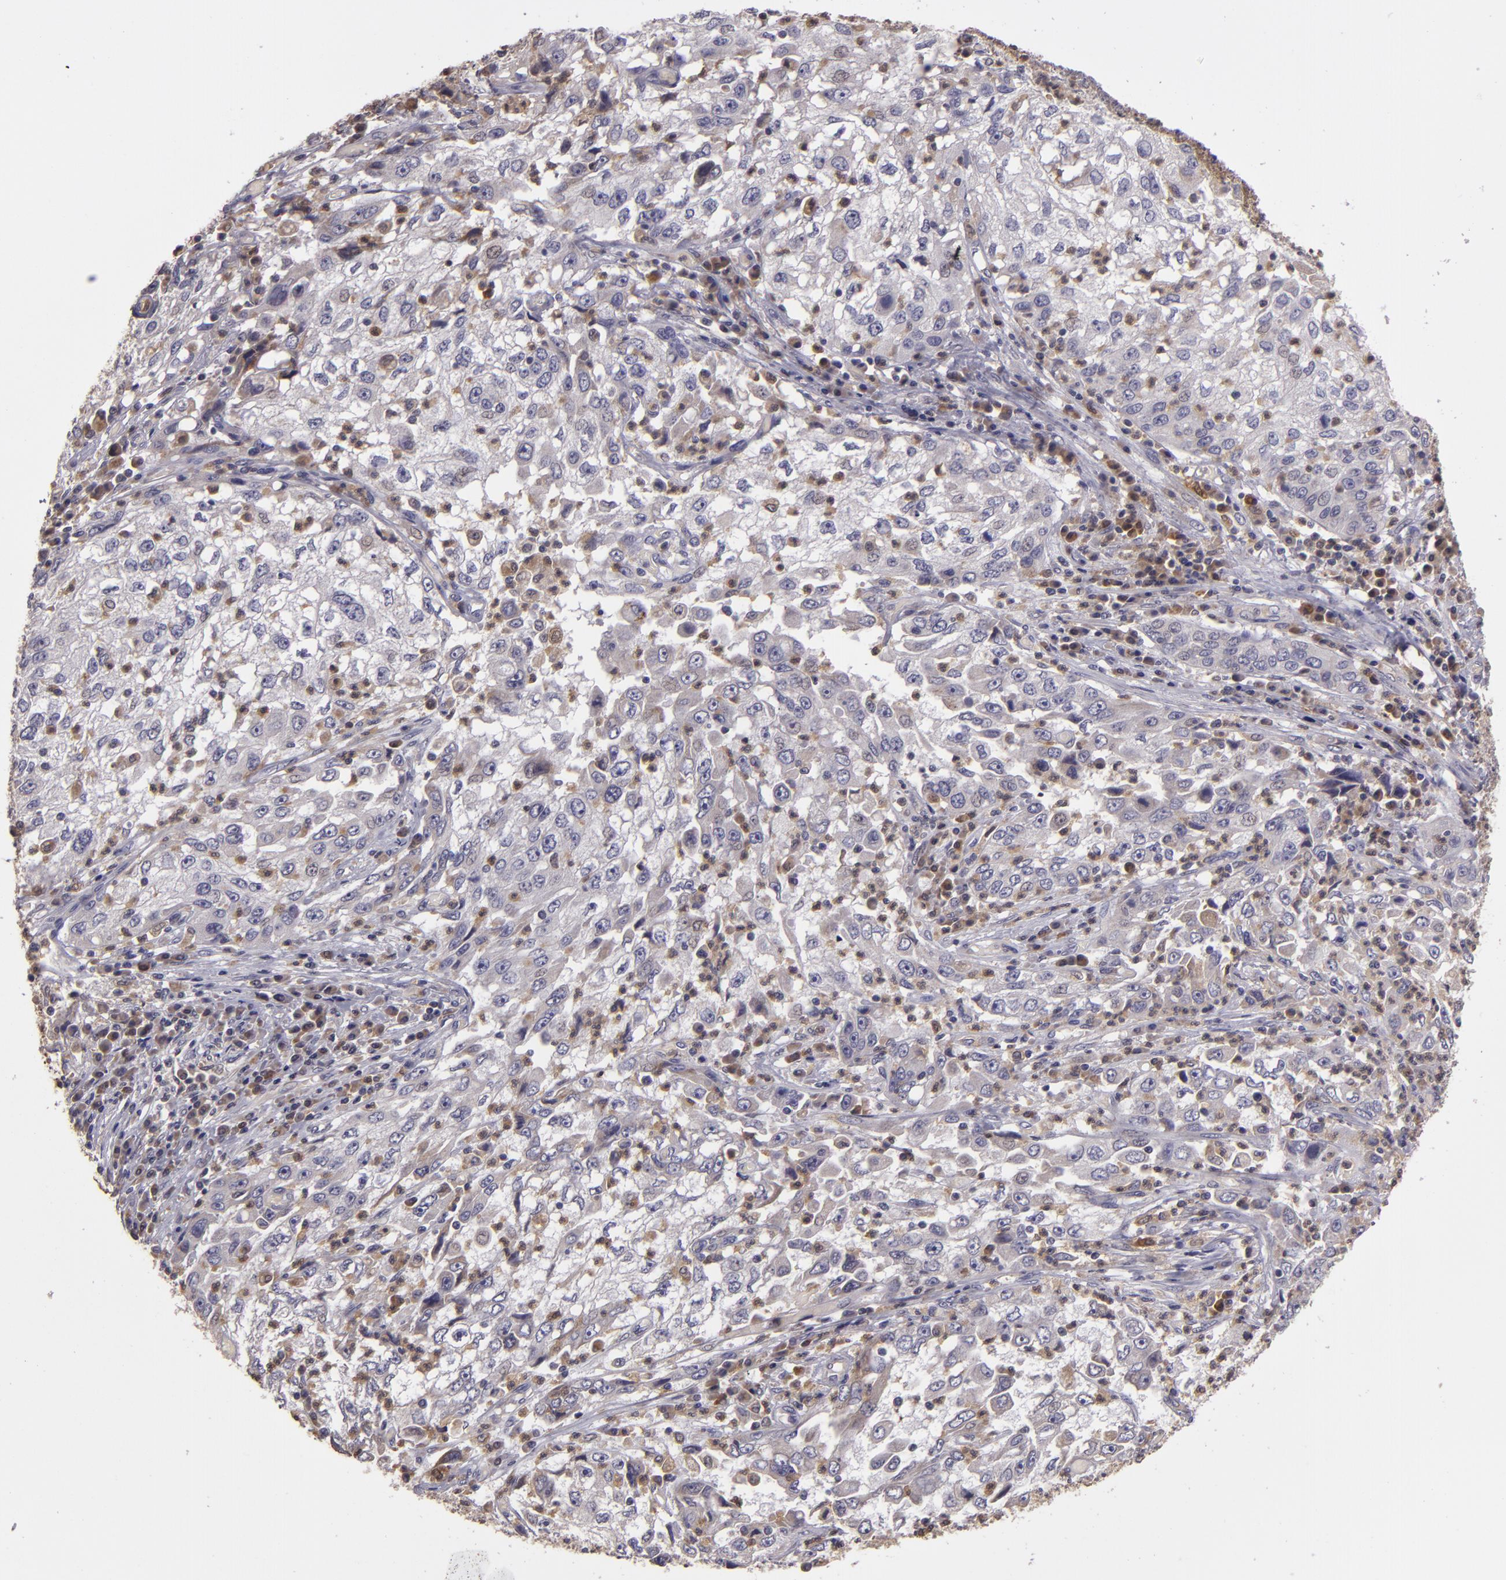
{"staining": {"intensity": "weak", "quantity": "<25%", "location": "cytoplasmic/membranous"}, "tissue": "cervical cancer", "cell_type": "Tumor cells", "image_type": "cancer", "snomed": [{"axis": "morphology", "description": "Squamous cell carcinoma, NOS"}, {"axis": "topography", "description": "Cervix"}], "caption": "This is an immunohistochemistry photomicrograph of human cervical squamous cell carcinoma. There is no staining in tumor cells.", "gene": "FHIT", "patient": {"sex": "female", "age": 36}}